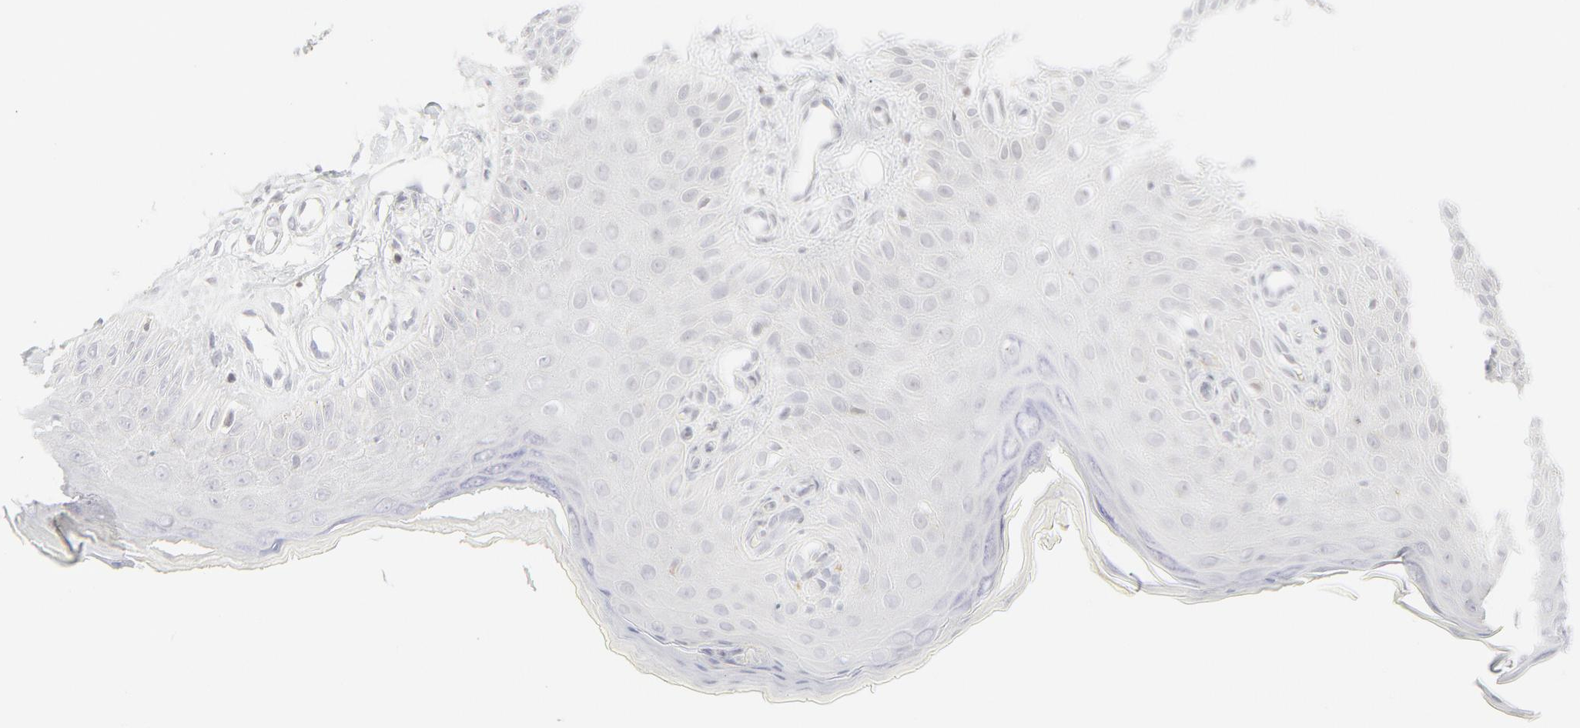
{"staining": {"intensity": "negative", "quantity": "none", "location": "none"}, "tissue": "skin cancer", "cell_type": "Tumor cells", "image_type": "cancer", "snomed": [{"axis": "morphology", "description": "Squamous cell carcinoma, NOS"}, {"axis": "topography", "description": "Skin"}], "caption": "High magnification brightfield microscopy of skin squamous cell carcinoma stained with DAB (3,3'-diaminobenzidine) (brown) and counterstained with hematoxylin (blue): tumor cells show no significant positivity. The staining is performed using DAB (3,3'-diaminobenzidine) brown chromogen with nuclei counter-stained in using hematoxylin.", "gene": "PRKCB", "patient": {"sex": "female", "age": 40}}